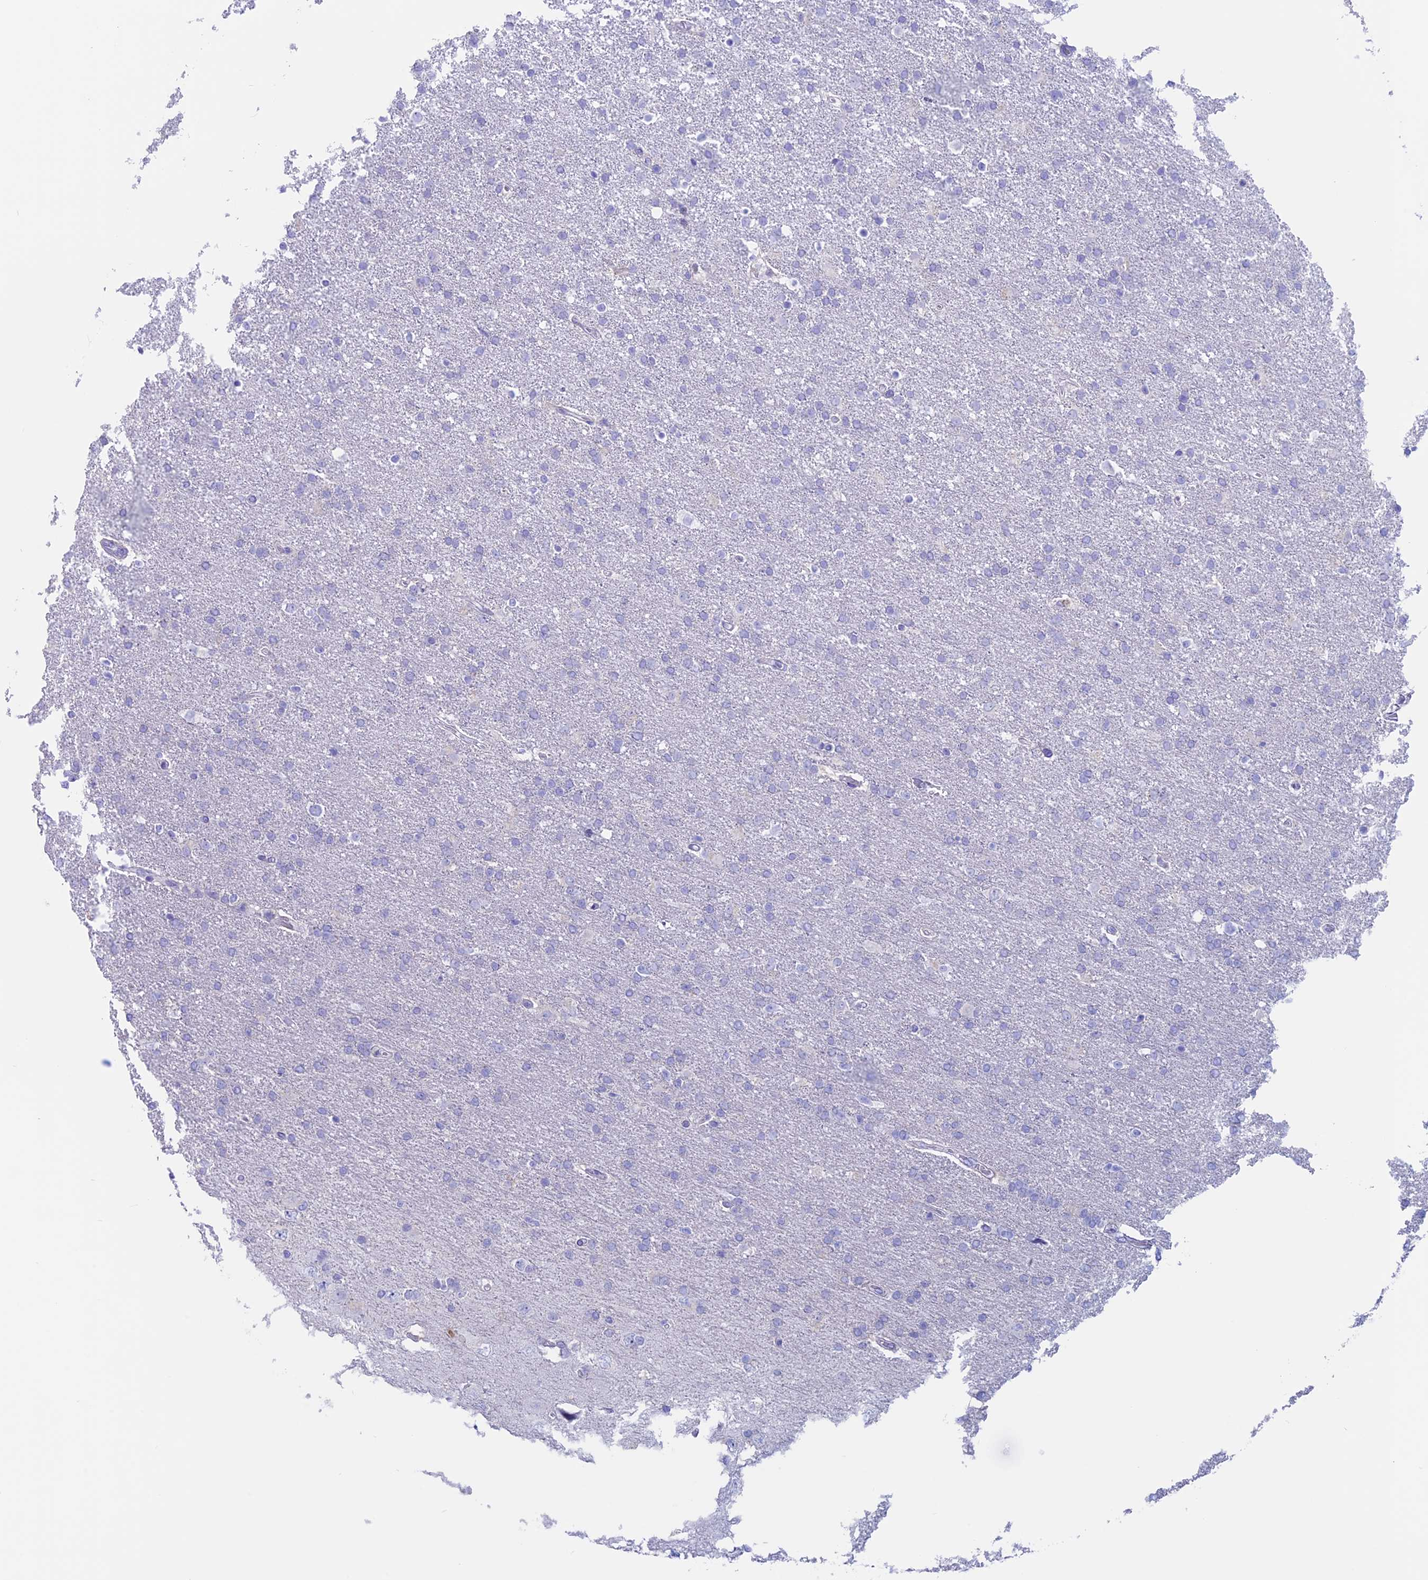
{"staining": {"intensity": "negative", "quantity": "none", "location": "none"}, "tissue": "glioma", "cell_type": "Tumor cells", "image_type": "cancer", "snomed": [{"axis": "morphology", "description": "Glioma, malignant, High grade"}, {"axis": "topography", "description": "Brain"}], "caption": "Immunohistochemistry (IHC) photomicrograph of human malignant glioma (high-grade) stained for a protein (brown), which displays no staining in tumor cells. (Stains: DAB (3,3'-diaminobenzidine) immunohistochemistry with hematoxylin counter stain, Microscopy: brightfield microscopy at high magnification).", "gene": "RP1", "patient": {"sex": "male", "age": 72}}